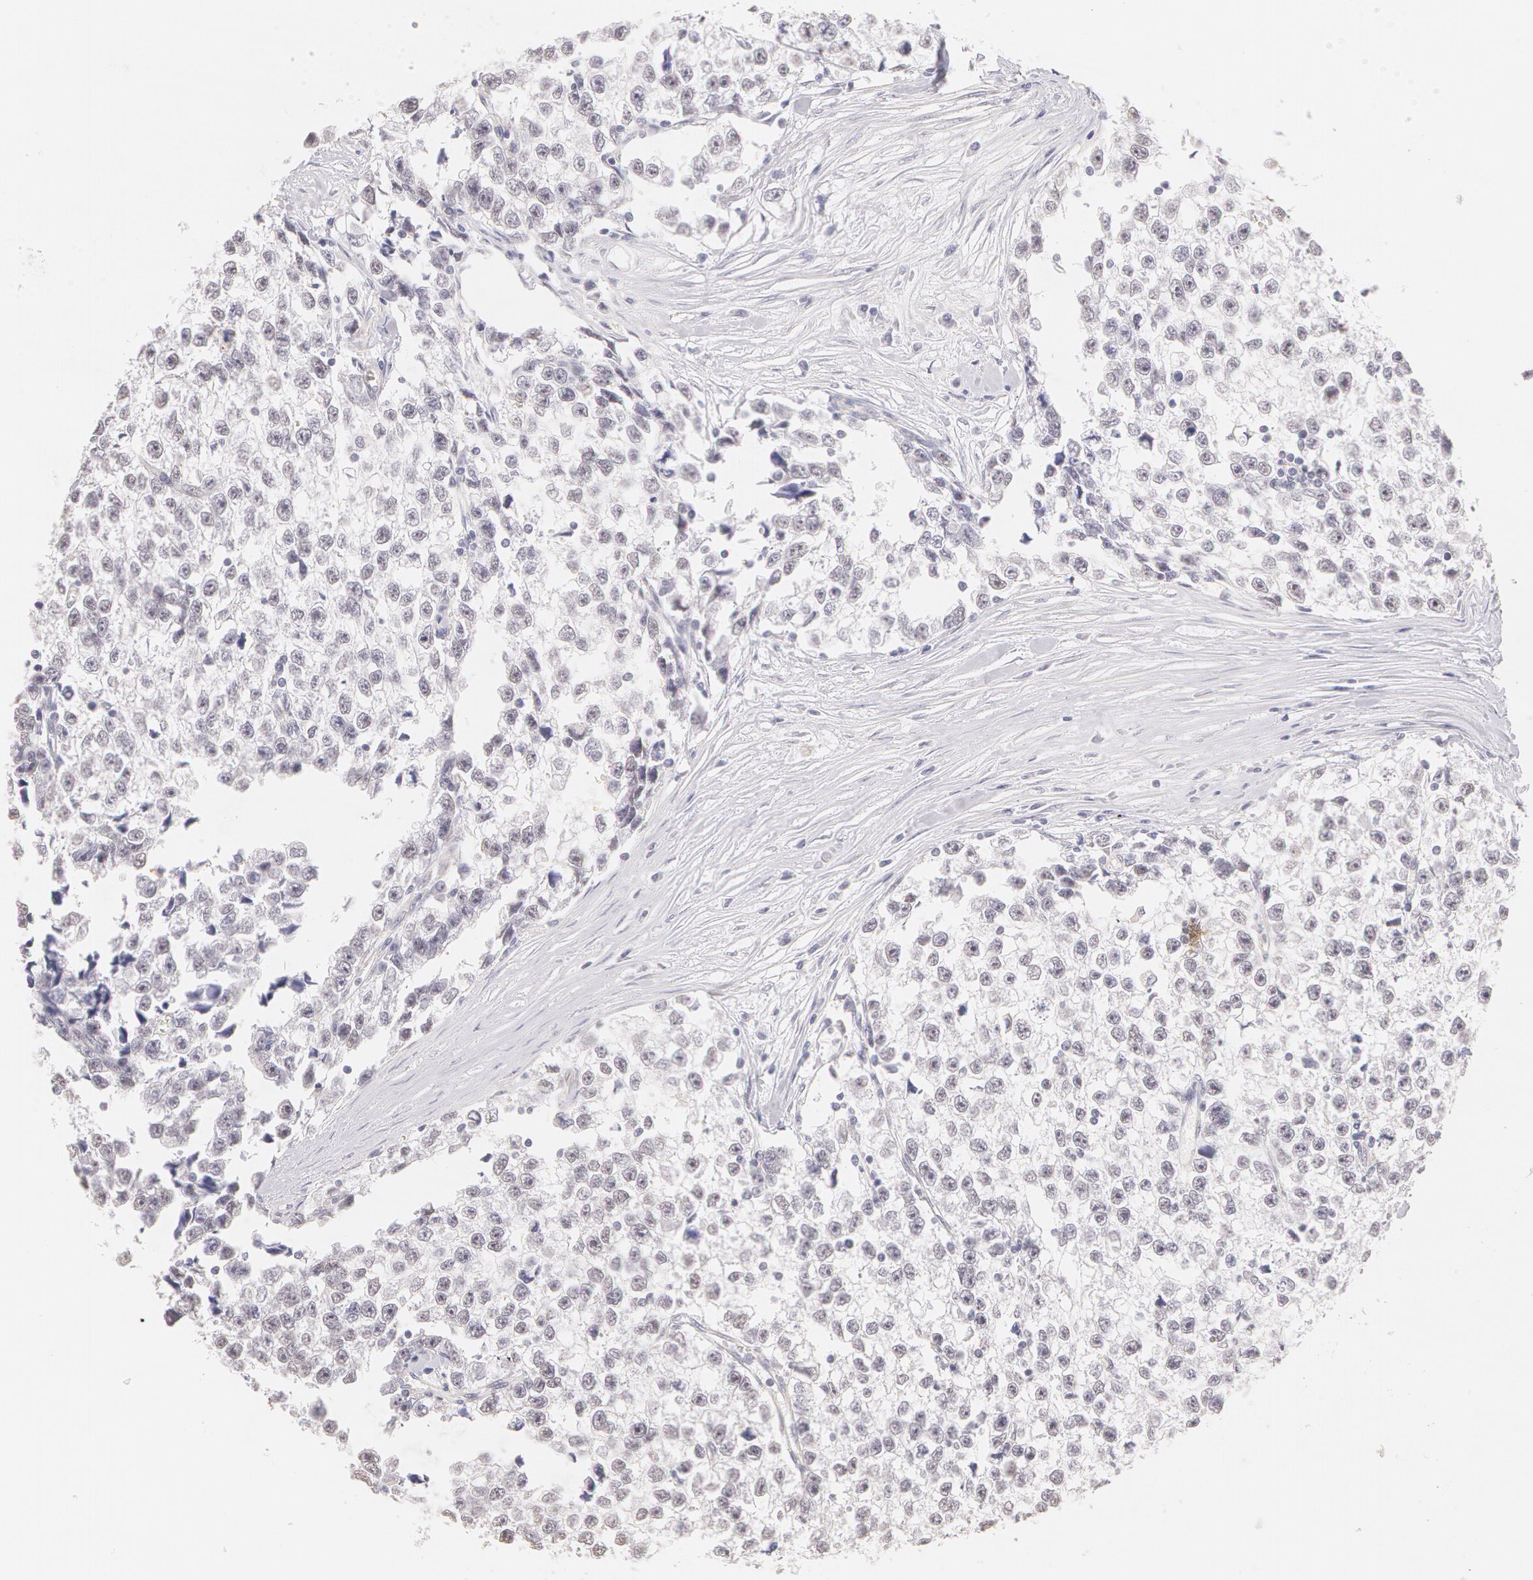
{"staining": {"intensity": "negative", "quantity": "none", "location": "none"}, "tissue": "testis cancer", "cell_type": "Tumor cells", "image_type": "cancer", "snomed": [{"axis": "morphology", "description": "Seminoma, NOS"}, {"axis": "morphology", "description": "Carcinoma, Embryonal, NOS"}, {"axis": "topography", "description": "Testis"}], "caption": "High power microscopy micrograph of an IHC histopathology image of seminoma (testis), revealing no significant positivity in tumor cells.", "gene": "ZNF597", "patient": {"sex": "male", "age": 30}}